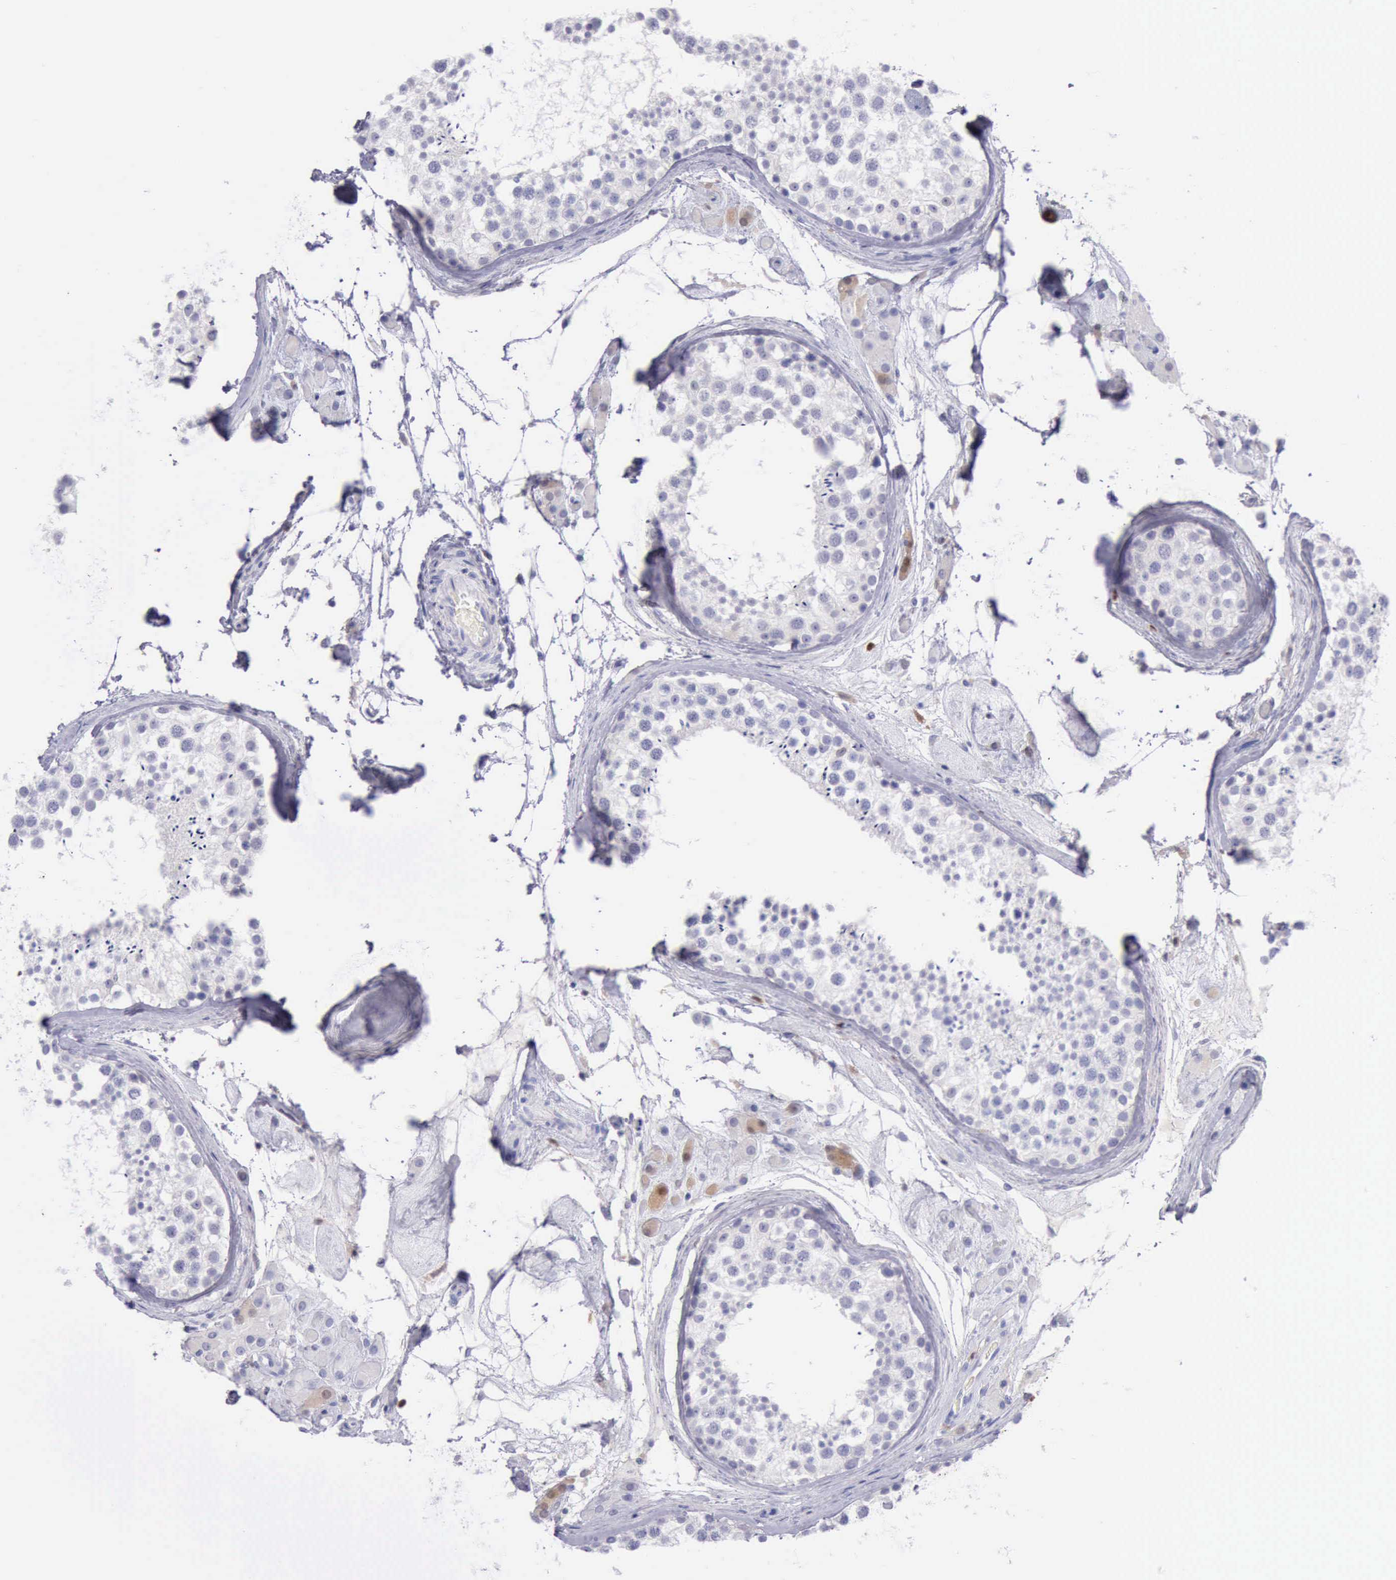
{"staining": {"intensity": "negative", "quantity": "none", "location": "none"}, "tissue": "testis", "cell_type": "Cells in seminiferous ducts", "image_type": "normal", "snomed": [{"axis": "morphology", "description": "Normal tissue, NOS"}, {"axis": "topography", "description": "Testis"}], "caption": "Immunohistochemistry (IHC) of unremarkable testis demonstrates no staining in cells in seminiferous ducts.", "gene": "CSTA", "patient": {"sex": "male", "age": 46}}